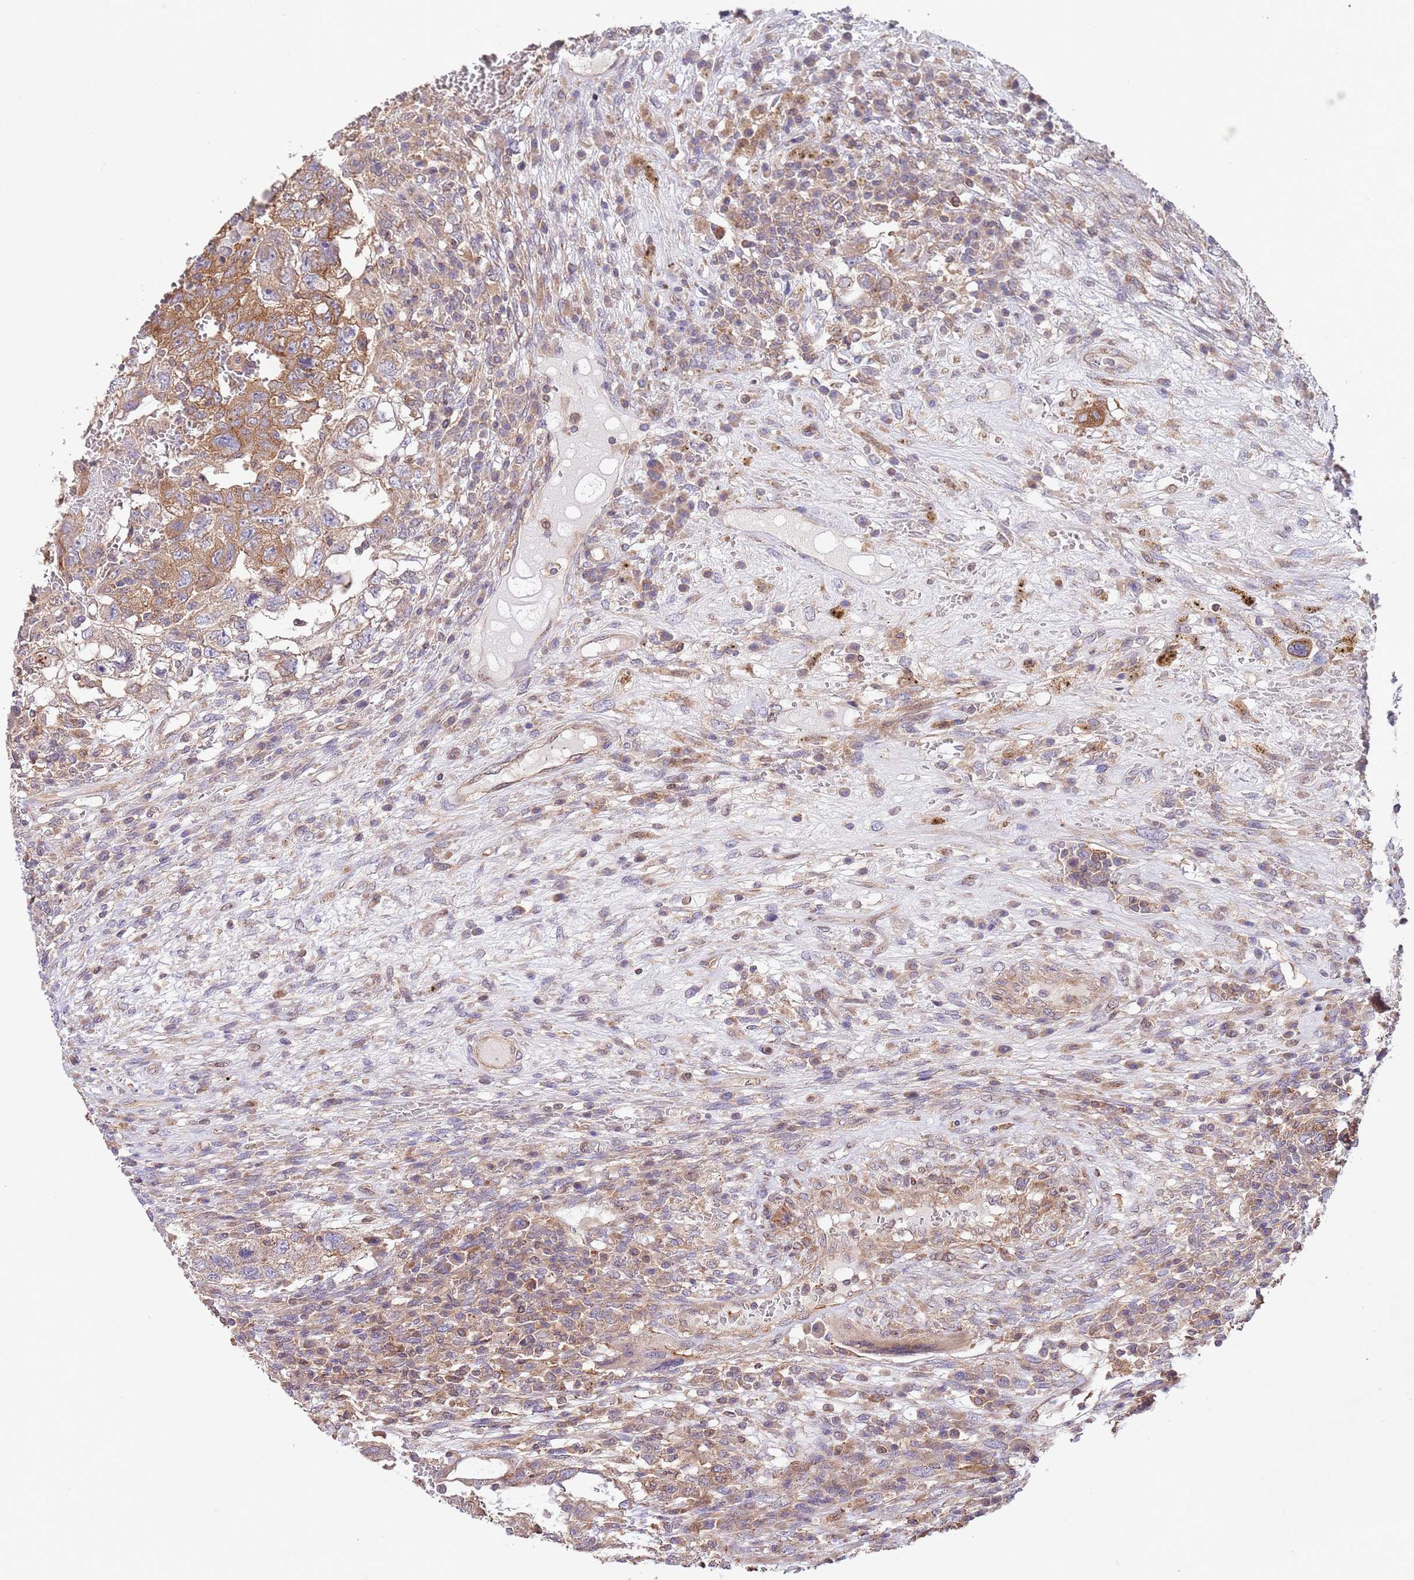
{"staining": {"intensity": "moderate", "quantity": ">75%", "location": "cytoplasmic/membranous"}, "tissue": "testis cancer", "cell_type": "Tumor cells", "image_type": "cancer", "snomed": [{"axis": "morphology", "description": "Carcinoma, Embryonal, NOS"}, {"axis": "topography", "description": "Testis"}], "caption": "Immunohistochemistry of testis embryonal carcinoma exhibits medium levels of moderate cytoplasmic/membranous expression in about >75% of tumor cells. The staining was performed using DAB, with brown indicating positive protein expression. Nuclei are stained blue with hematoxylin.", "gene": "RNF19B", "patient": {"sex": "male", "age": 26}}